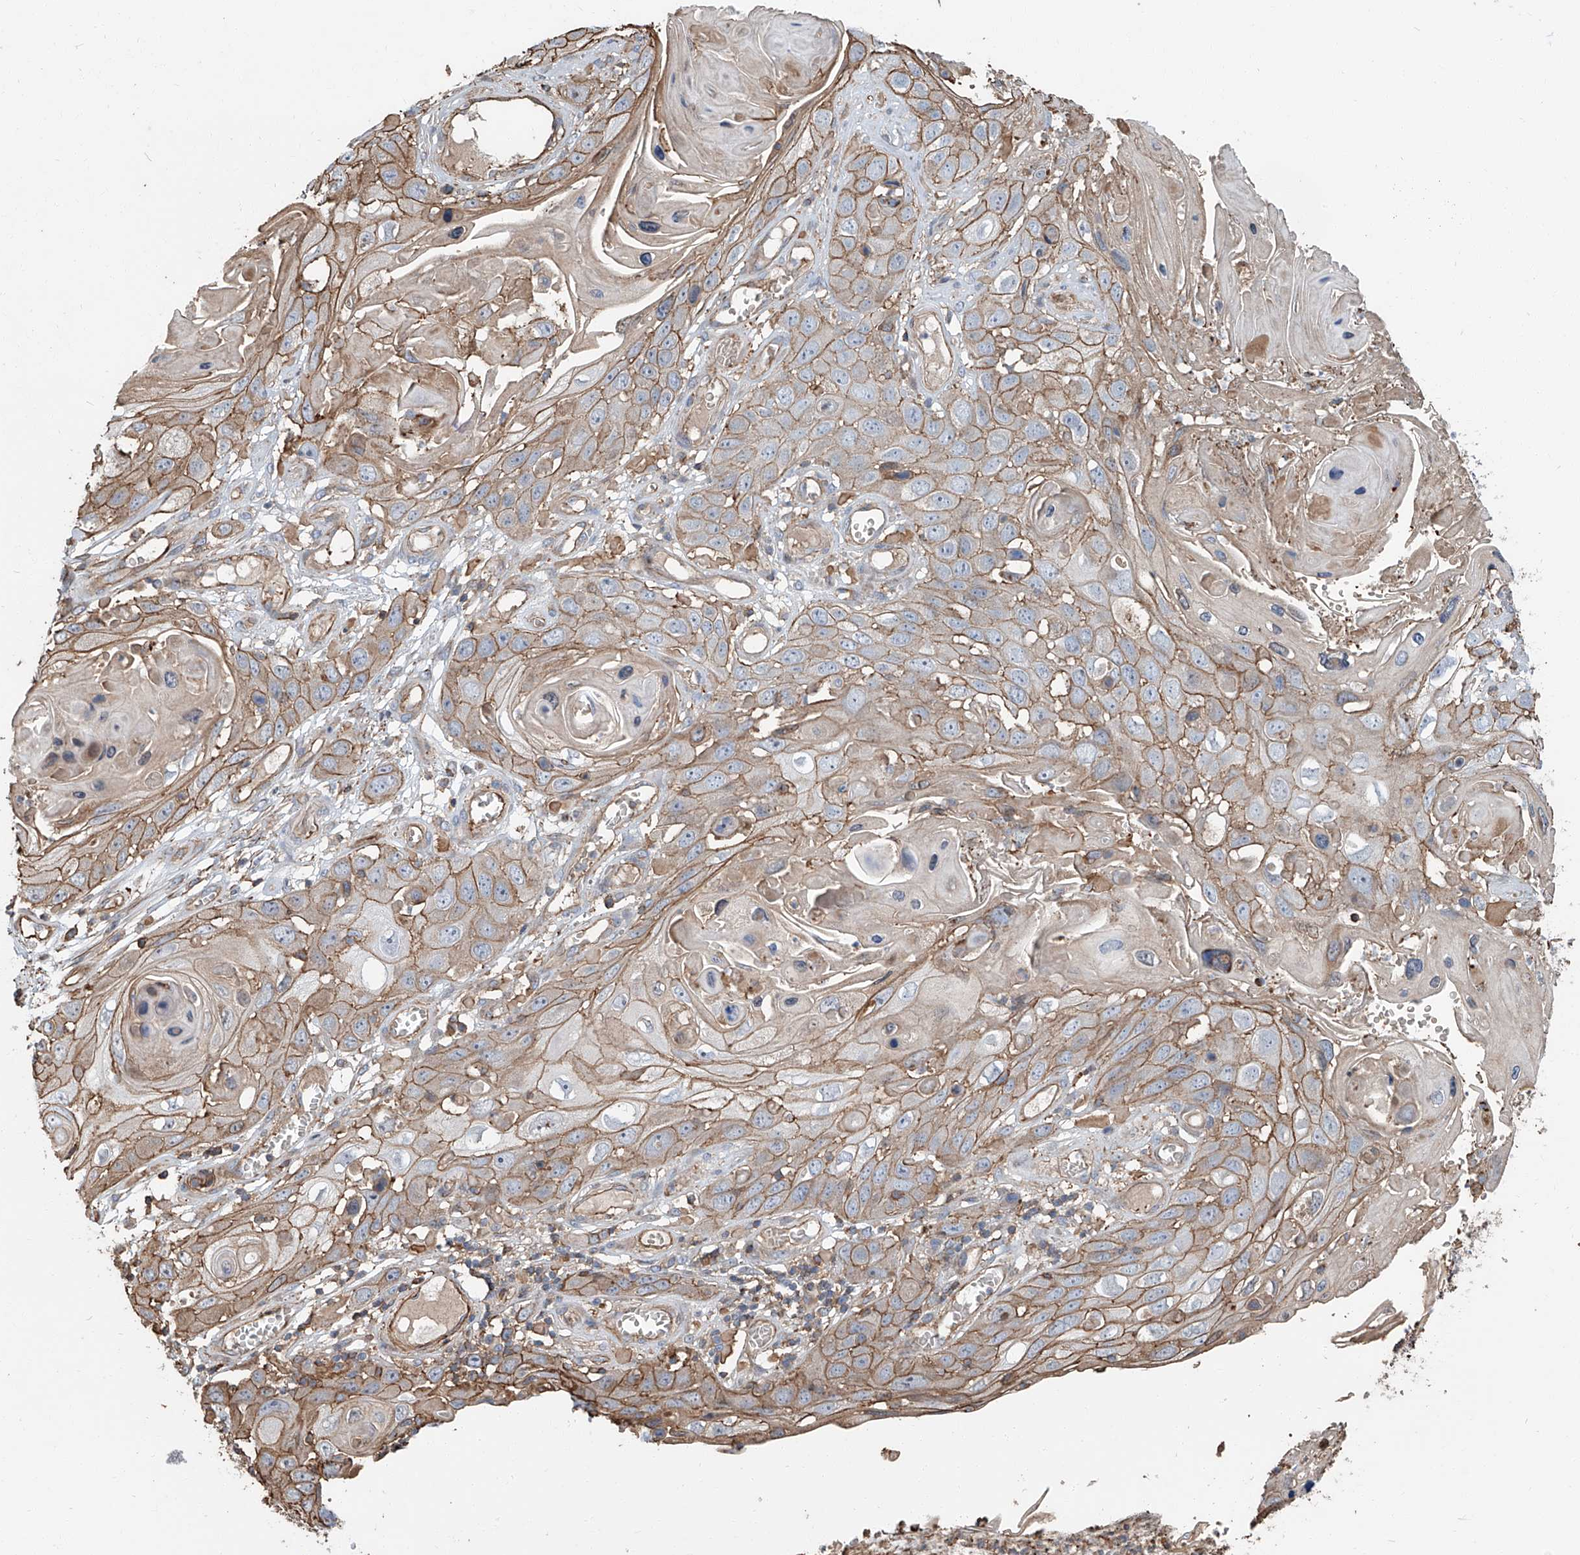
{"staining": {"intensity": "moderate", "quantity": "25%-75%", "location": "cytoplasmic/membranous"}, "tissue": "skin cancer", "cell_type": "Tumor cells", "image_type": "cancer", "snomed": [{"axis": "morphology", "description": "Squamous cell carcinoma, NOS"}, {"axis": "topography", "description": "Skin"}], "caption": "Protein staining shows moderate cytoplasmic/membranous expression in approximately 25%-75% of tumor cells in squamous cell carcinoma (skin).", "gene": "PIEZO2", "patient": {"sex": "male", "age": 55}}